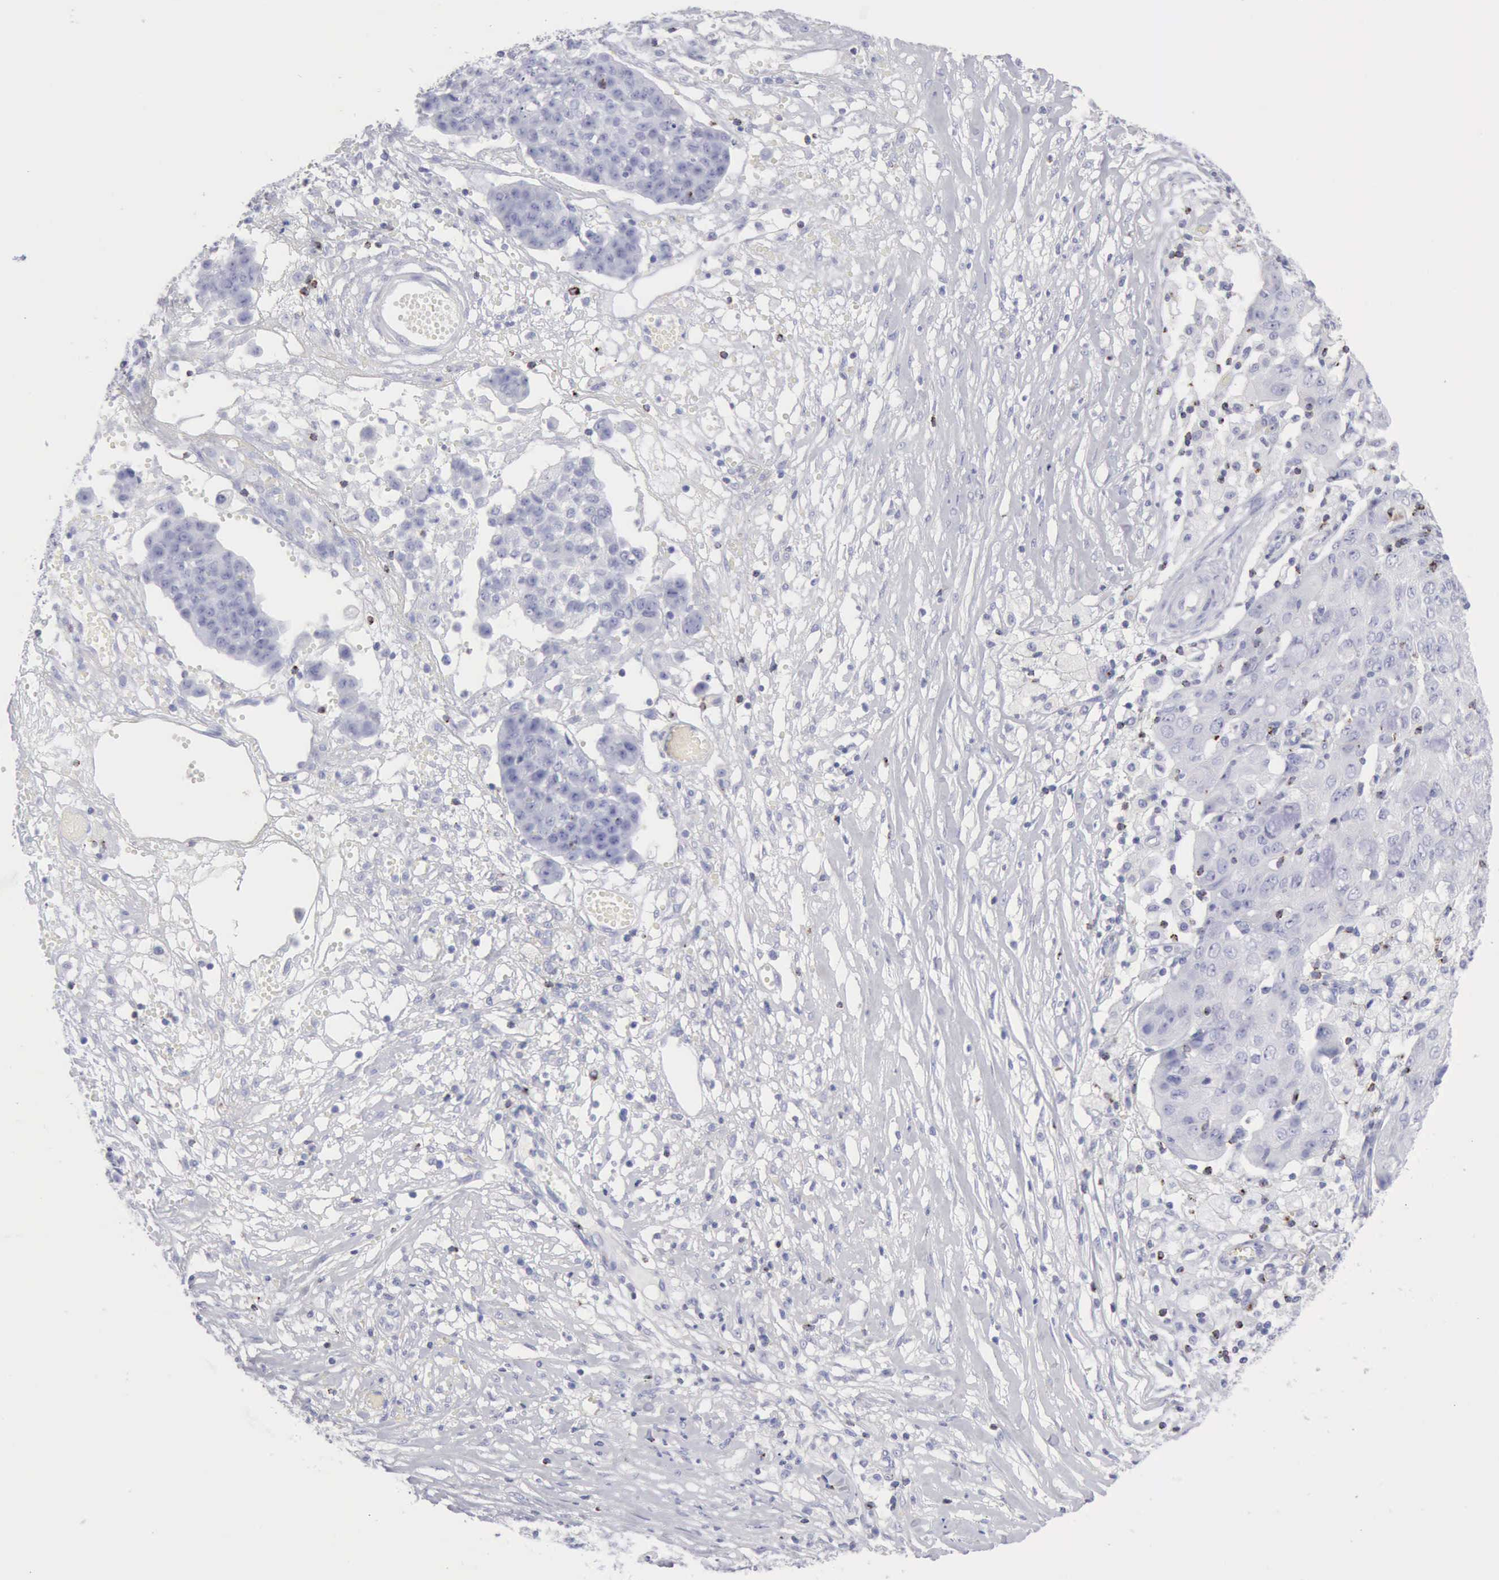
{"staining": {"intensity": "negative", "quantity": "none", "location": "none"}, "tissue": "ovarian cancer", "cell_type": "Tumor cells", "image_type": "cancer", "snomed": [{"axis": "morphology", "description": "Carcinoma, endometroid"}, {"axis": "topography", "description": "Ovary"}], "caption": "Protein analysis of endometroid carcinoma (ovarian) displays no significant expression in tumor cells.", "gene": "GZMB", "patient": {"sex": "female", "age": 42}}